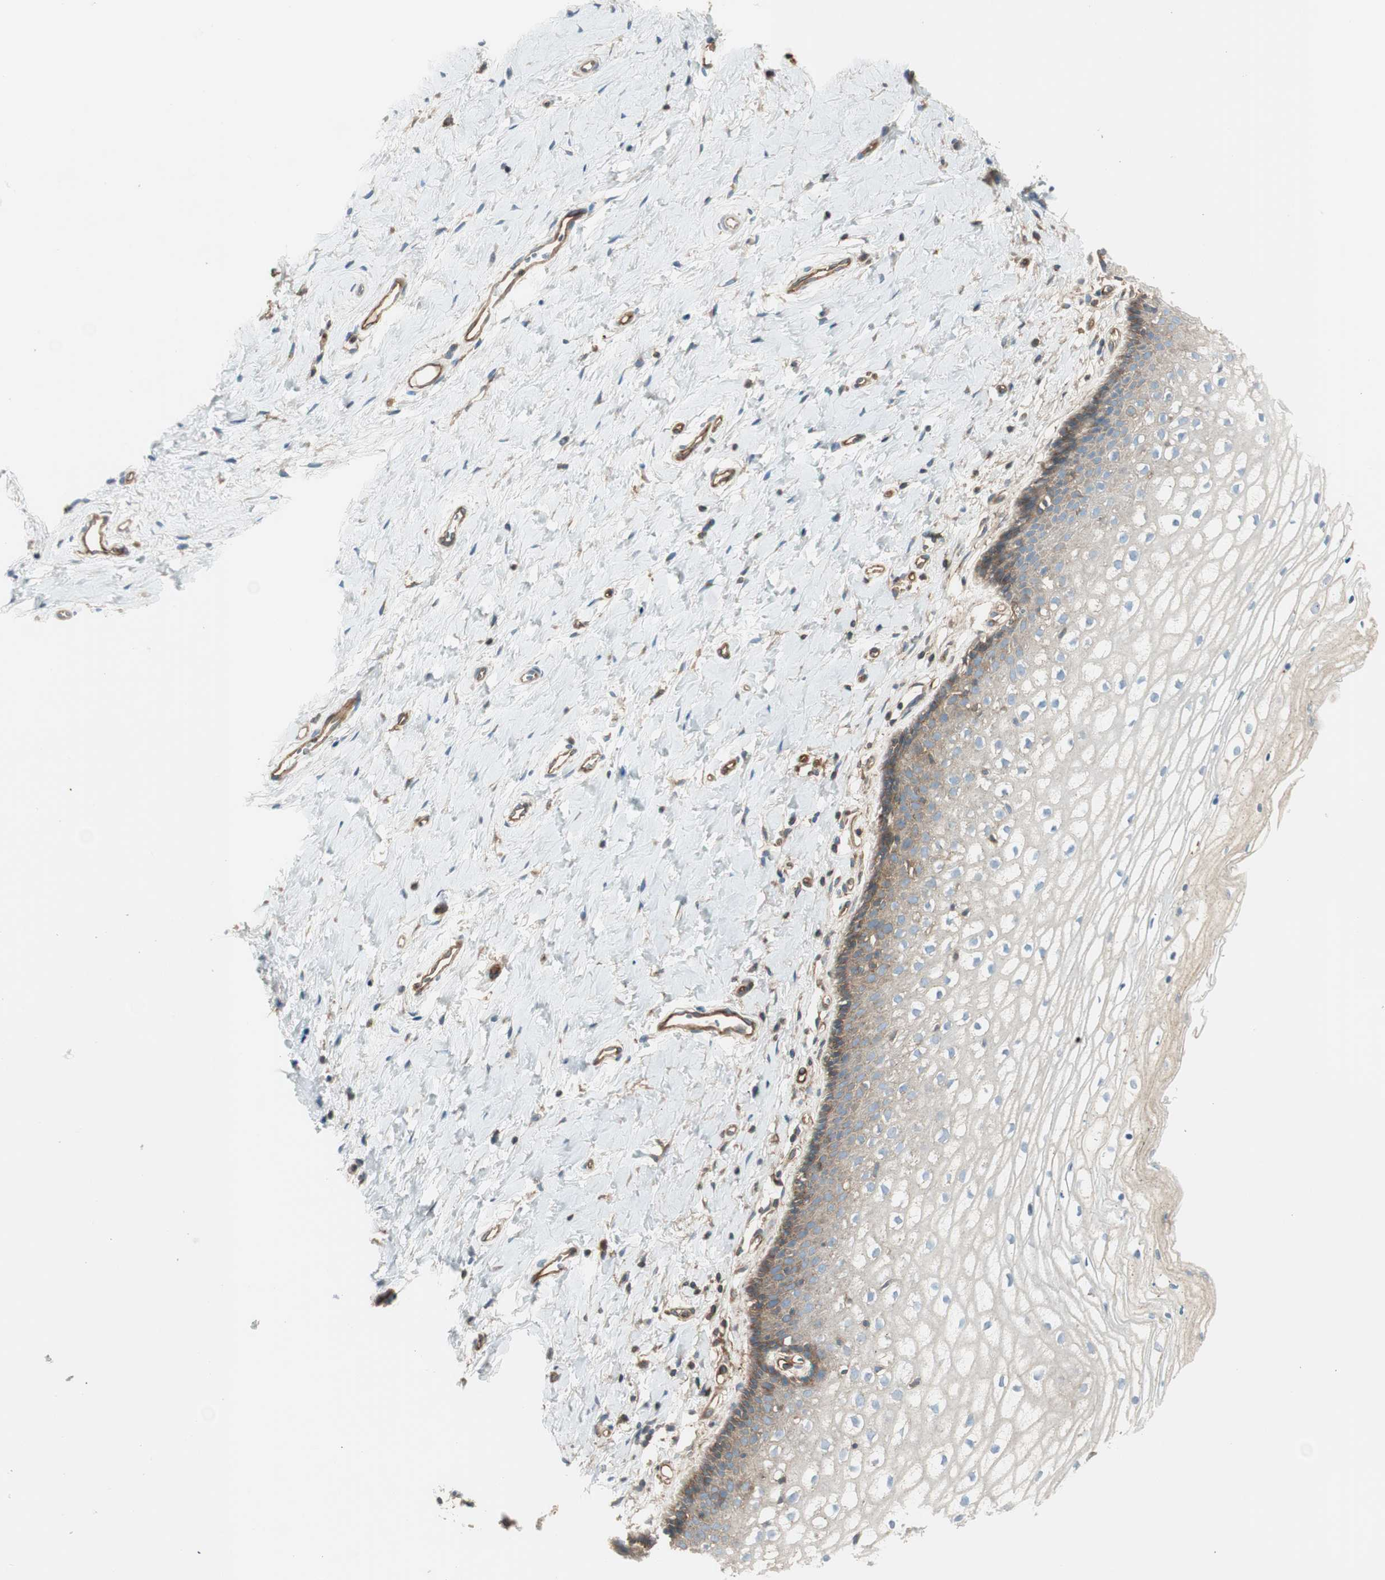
{"staining": {"intensity": "moderate", "quantity": "<25%", "location": "cytoplasmic/membranous"}, "tissue": "vagina", "cell_type": "Squamous epithelial cells", "image_type": "normal", "snomed": [{"axis": "morphology", "description": "Normal tissue, NOS"}, {"axis": "topography", "description": "Soft tissue"}, {"axis": "topography", "description": "Vagina"}], "caption": "Vagina stained with a brown dye exhibits moderate cytoplasmic/membranous positive expression in approximately <25% of squamous epithelial cells.", "gene": "BTN3A3", "patient": {"sex": "female", "age": 61}}